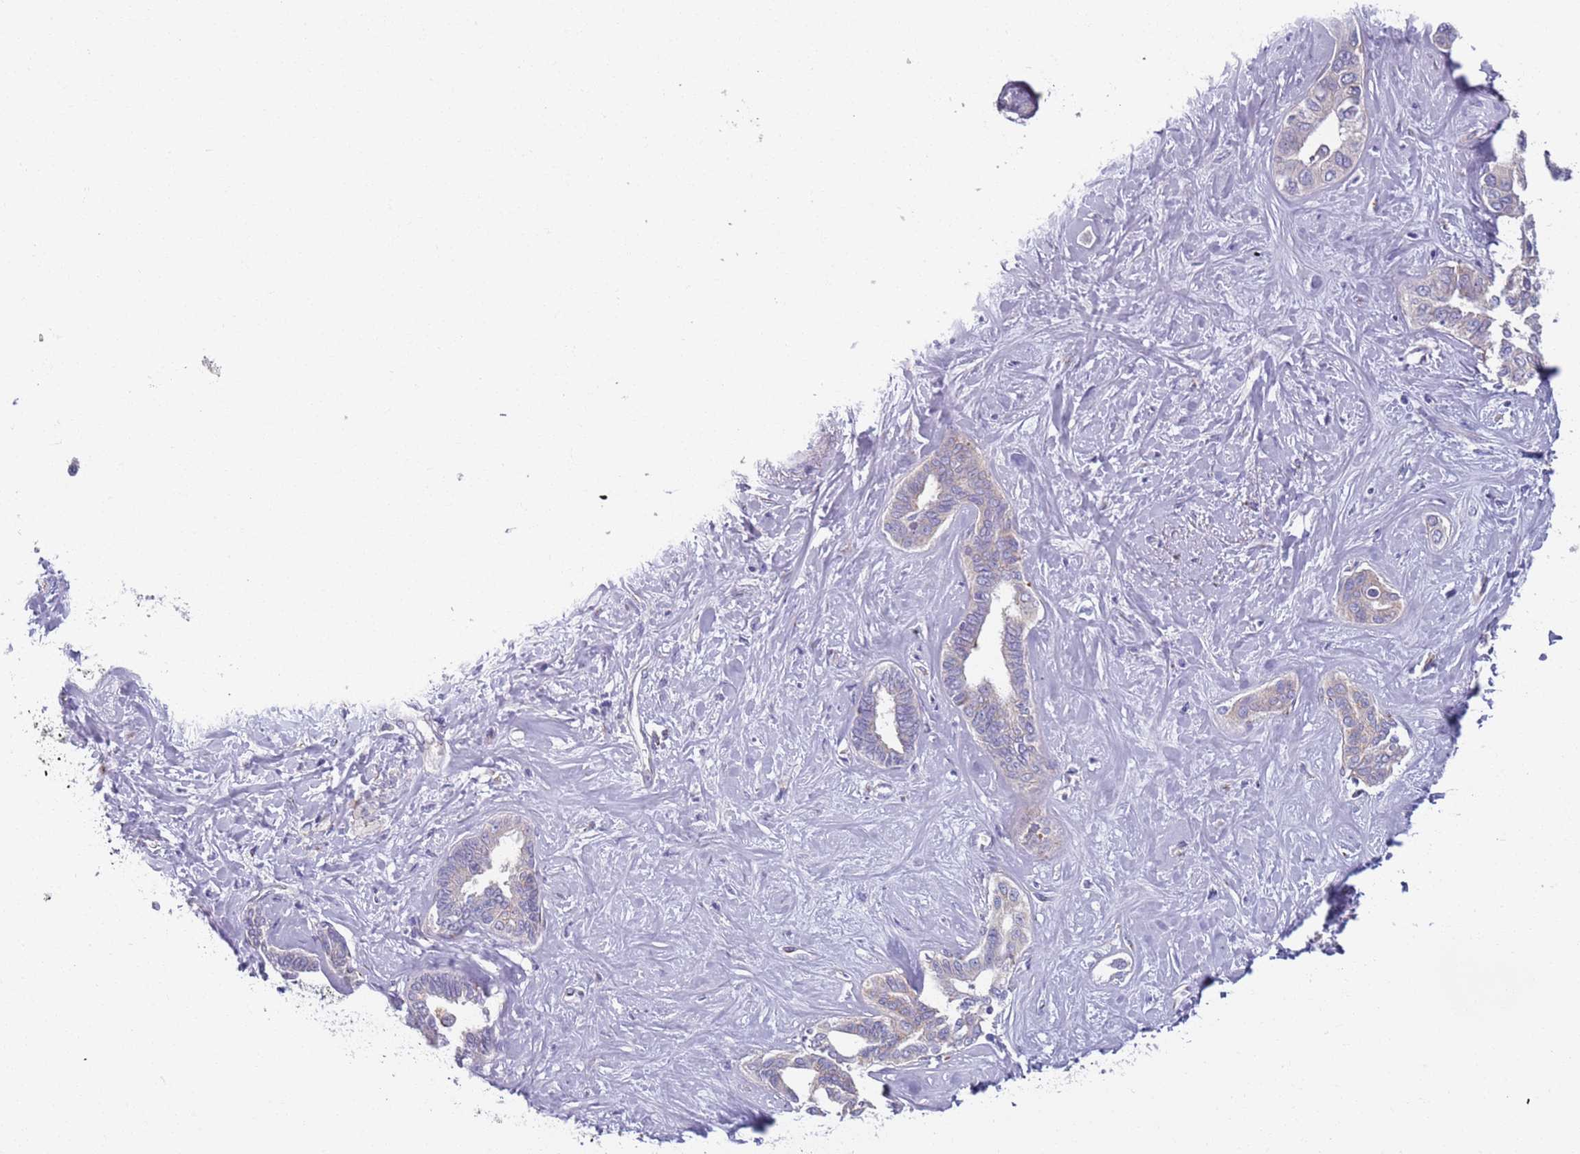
{"staining": {"intensity": "negative", "quantity": "none", "location": "none"}, "tissue": "liver cancer", "cell_type": "Tumor cells", "image_type": "cancer", "snomed": [{"axis": "morphology", "description": "Cholangiocarcinoma"}, {"axis": "topography", "description": "Liver"}], "caption": "Tumor cells are negative for brown protein staining in liver cholangiocarcinoma.", "gene": "AKTIP", "patient": {"sex": "female", "age": 77}}